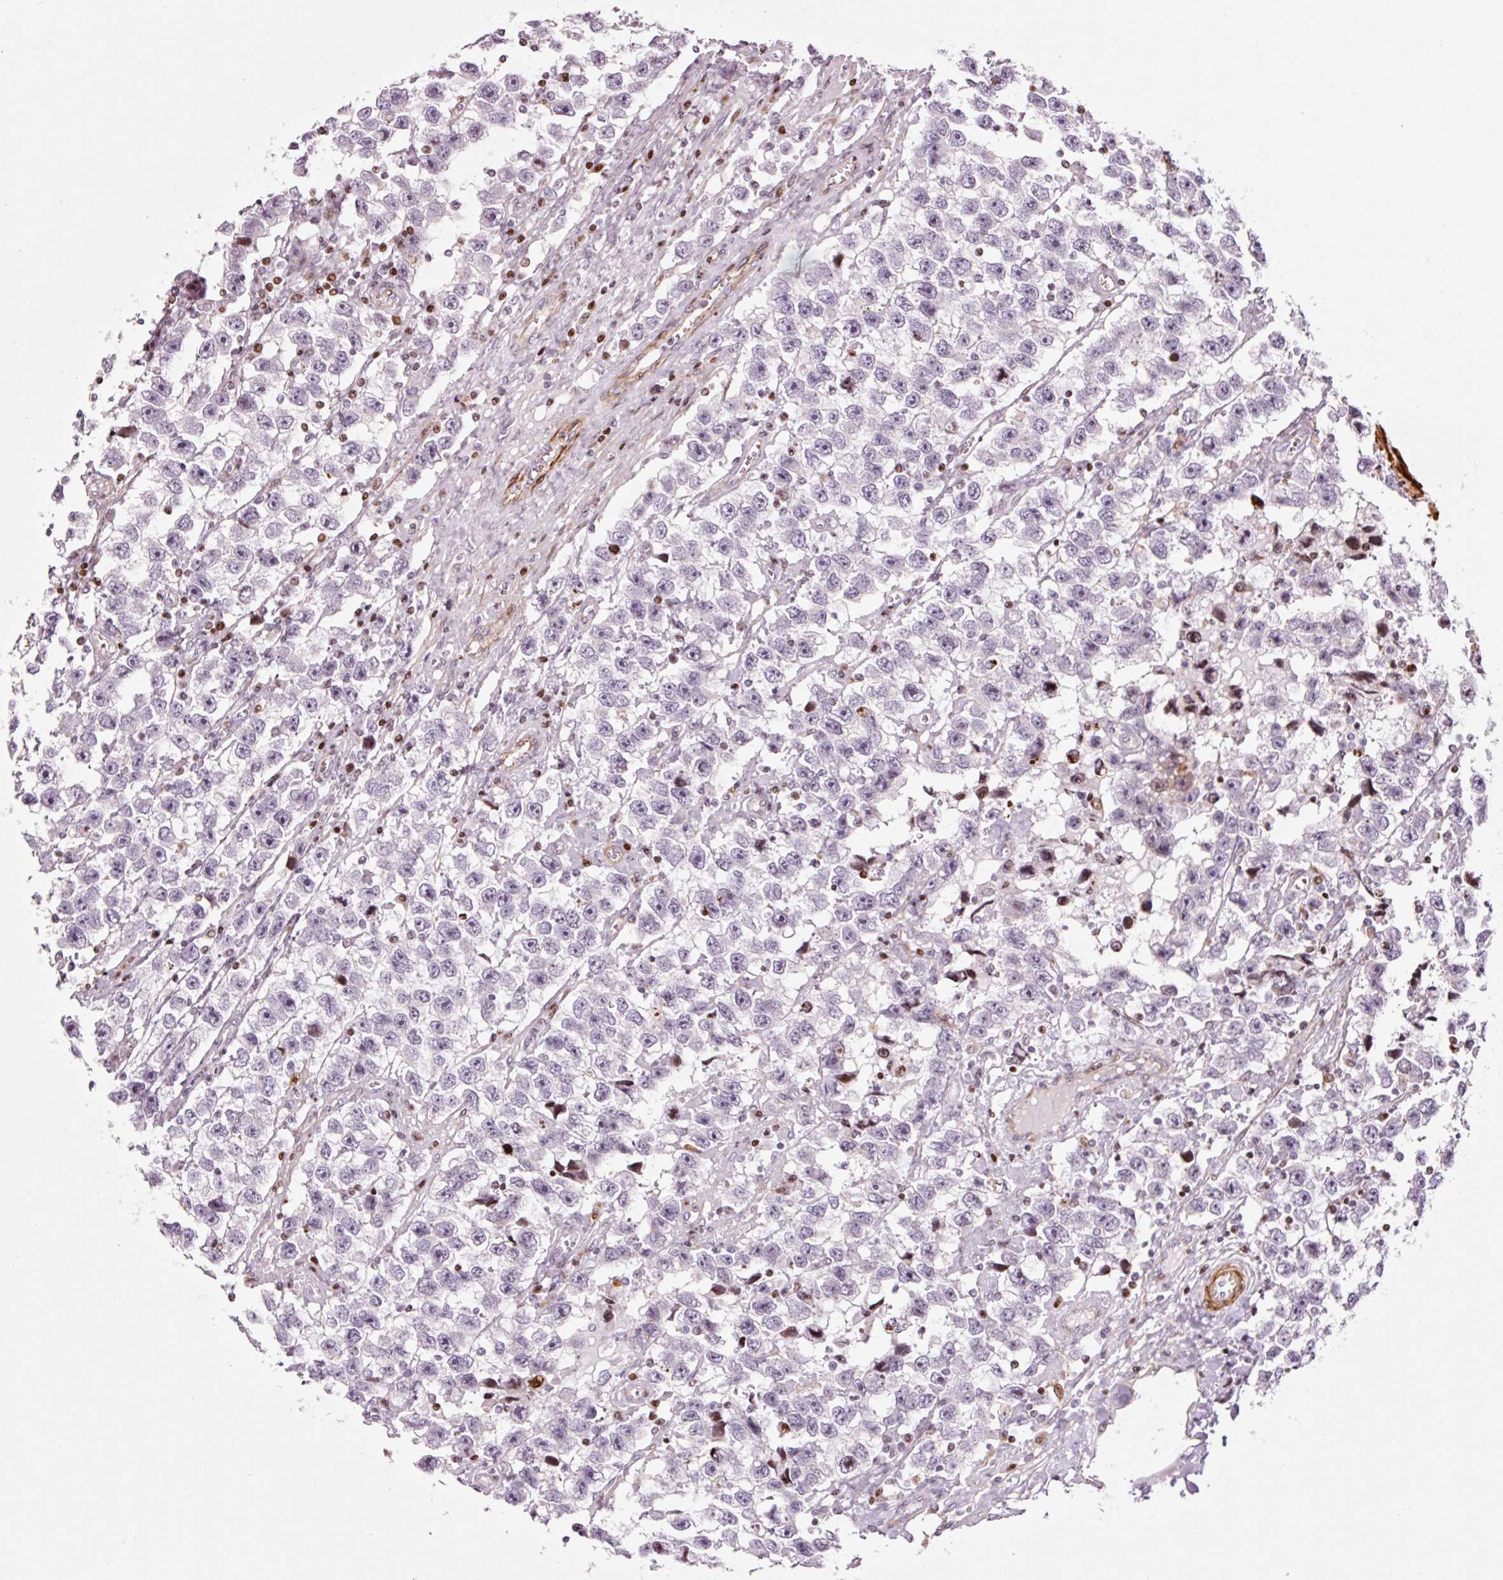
{"staining": {"intensity": "strong", "quantity": "<25%", "location": "cytoplasmic/membranous"}, "tissue": "testis cancer", "cell_type": "Tumor cells", "image_type": "cancer", "snomed": [{"axis": "morphology", "description": "Seminoma, NOS"}, {"axis": "topography", "description": "Testis"}], "caption": "Protein expression by IHC reveals strong cytoplasmic/membranous positivity in about <25% of tumor cells in seminoma (testis).", "gene": "ANKRD20A1", "patient": {"sex": "male", "age": 33}}